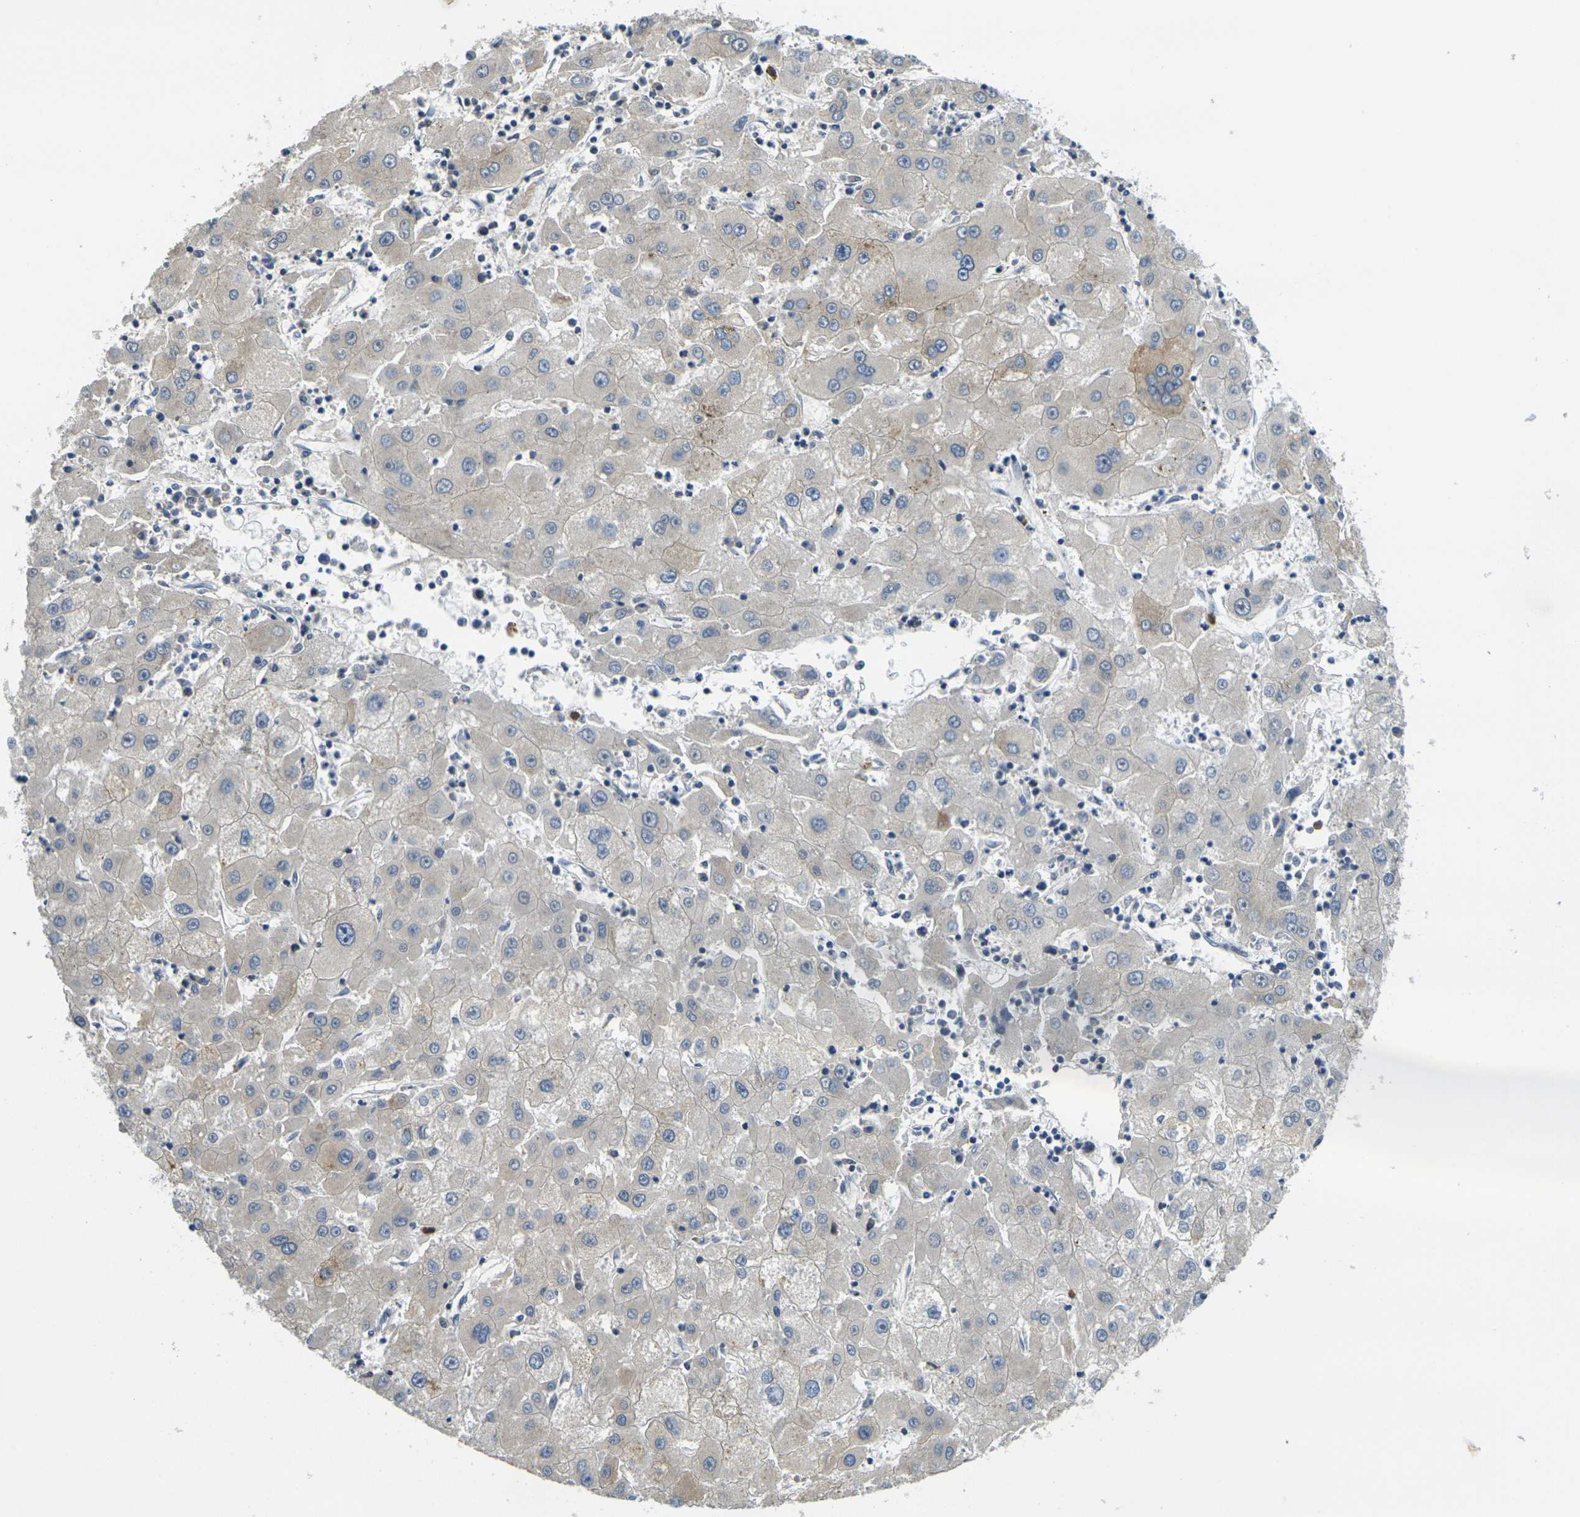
{"staining": {"intensity": "negative", "quantity": "none", "location": "none"}, "tissue": "liver cancer", "cell_type": "Tumor cells", "image_type": "cancer", "snomed": [{"axis": "morphology", "description": "Carcinoma, Hepatocellular, NOS"}, {"axis": "topography", "description": "Liver"}], "caption": "Human liver hepatocellular carcinoma stained for a protein using IHC reveals no positivity in tumor cells.", "gene": "MINAR2", "patient": {"sex": "male", "age": 72}}